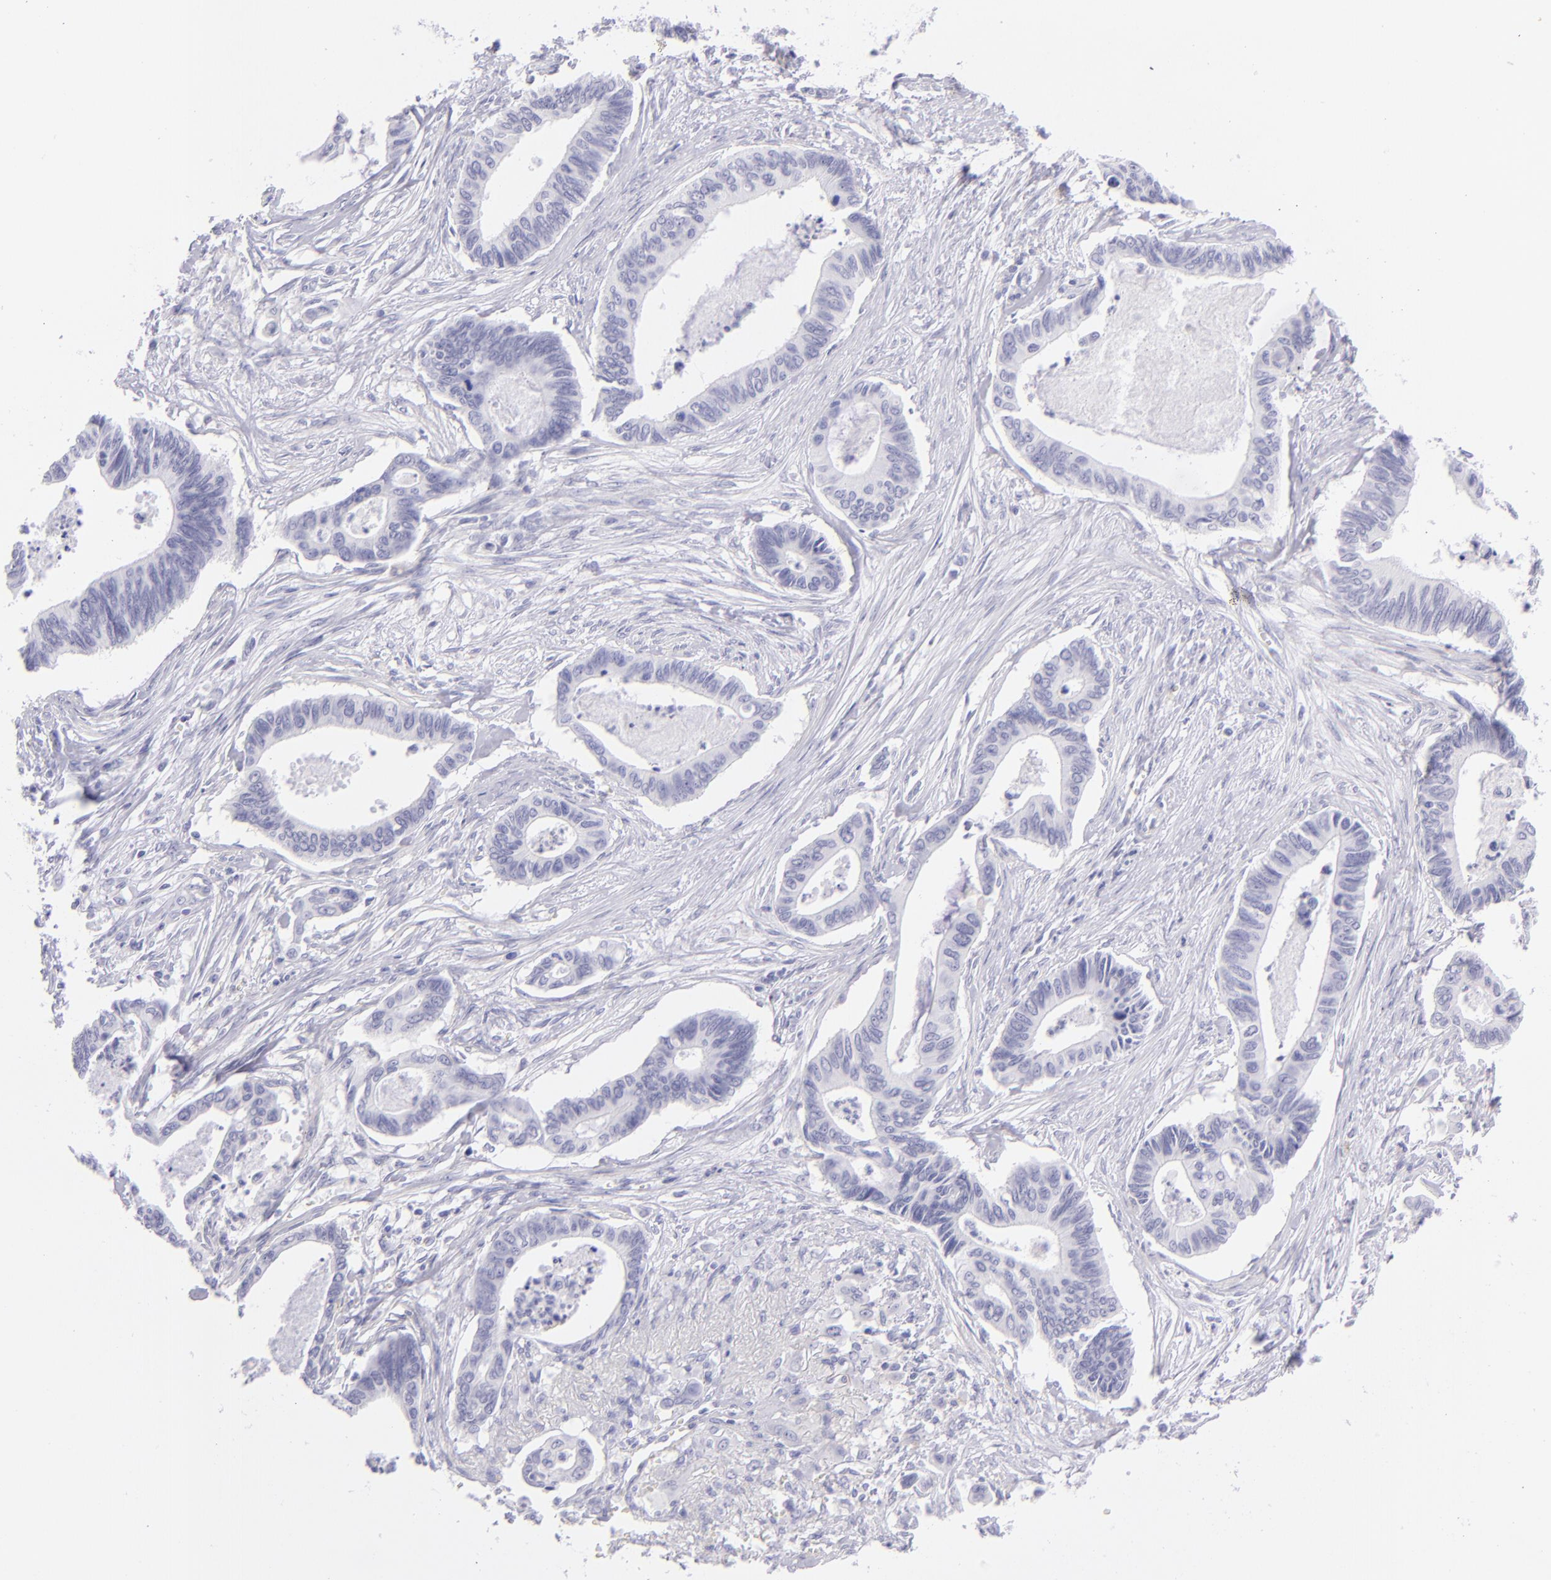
{"staining": {"intensity": "negative", "quantity": "none", "location": "none"}, "tissue": "pancreatic cancer", "cell_type": "Tumor cells", "image_type": "cancer", "snomed": [{"axis": "morphology", "description": "Adenocarcinoma, NOS"}, {"axis": "topography", "description": "Pancreas"}], "caption": "Immunohistochemistry (IHC) micrograph of human pancreatic cancer (adenocarcinoma) stained for a protein (brown), which displays no positivity in tumor cells.", "gene": "CD72", "patient": {"sex": "female", "age": 70}}